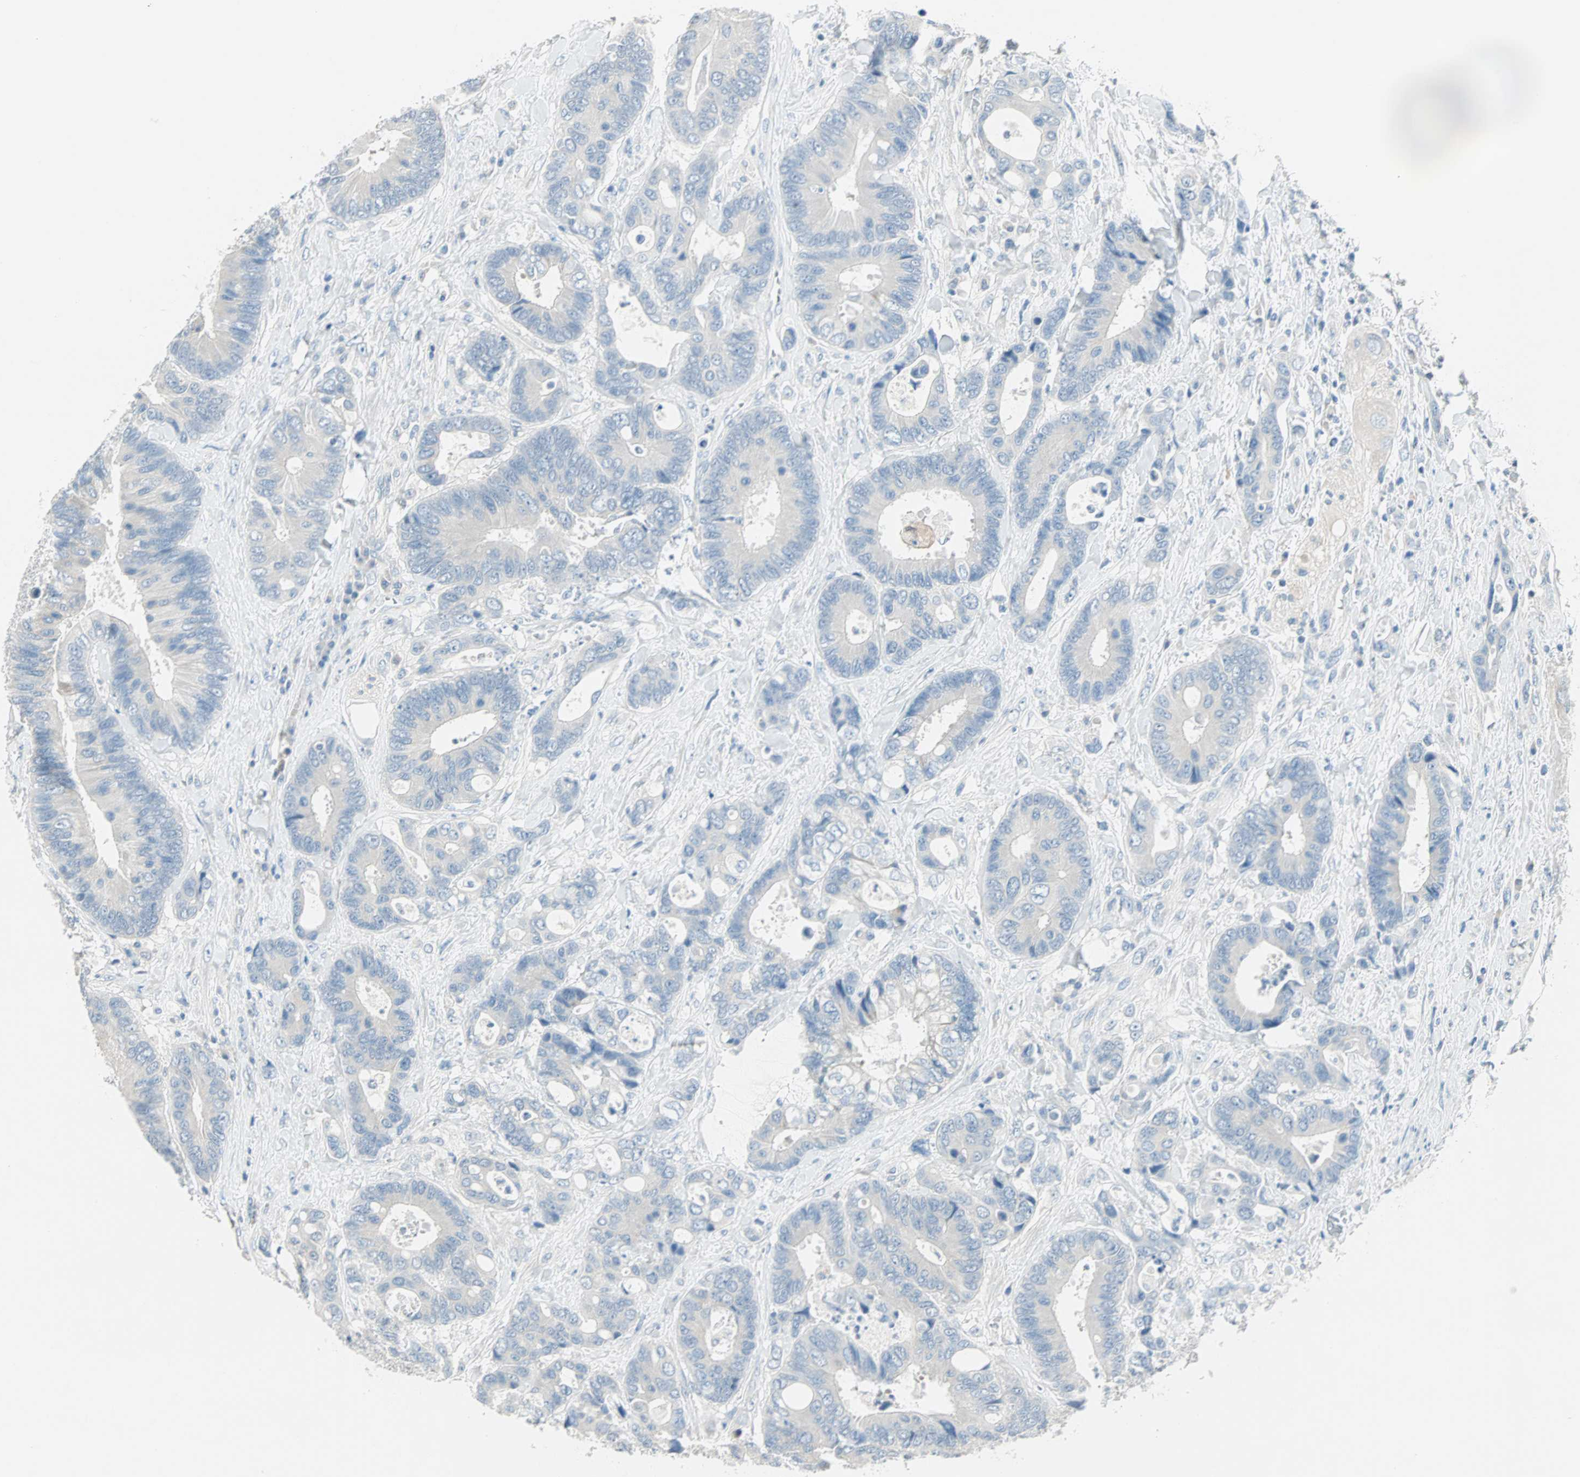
{"staining": {"intensity": "negative", "quantity": "none", "location": "none"}, "tissue": "colorectal cancer", "cell_type": "Tumor cells", "image_type": "cancer", "snomed": [{"axis": "morphology", "description": "Adenocarcinoma, NOS"}, {"axis": "topography", "description": "Rectum"}], "caption": "An image of adenocarcinoma (colorectal) stained for a protein demonstrates no brown staining in tumor cells.", "gene": "SULT1C2", "patient": {"sex": "male", "age": 55}}